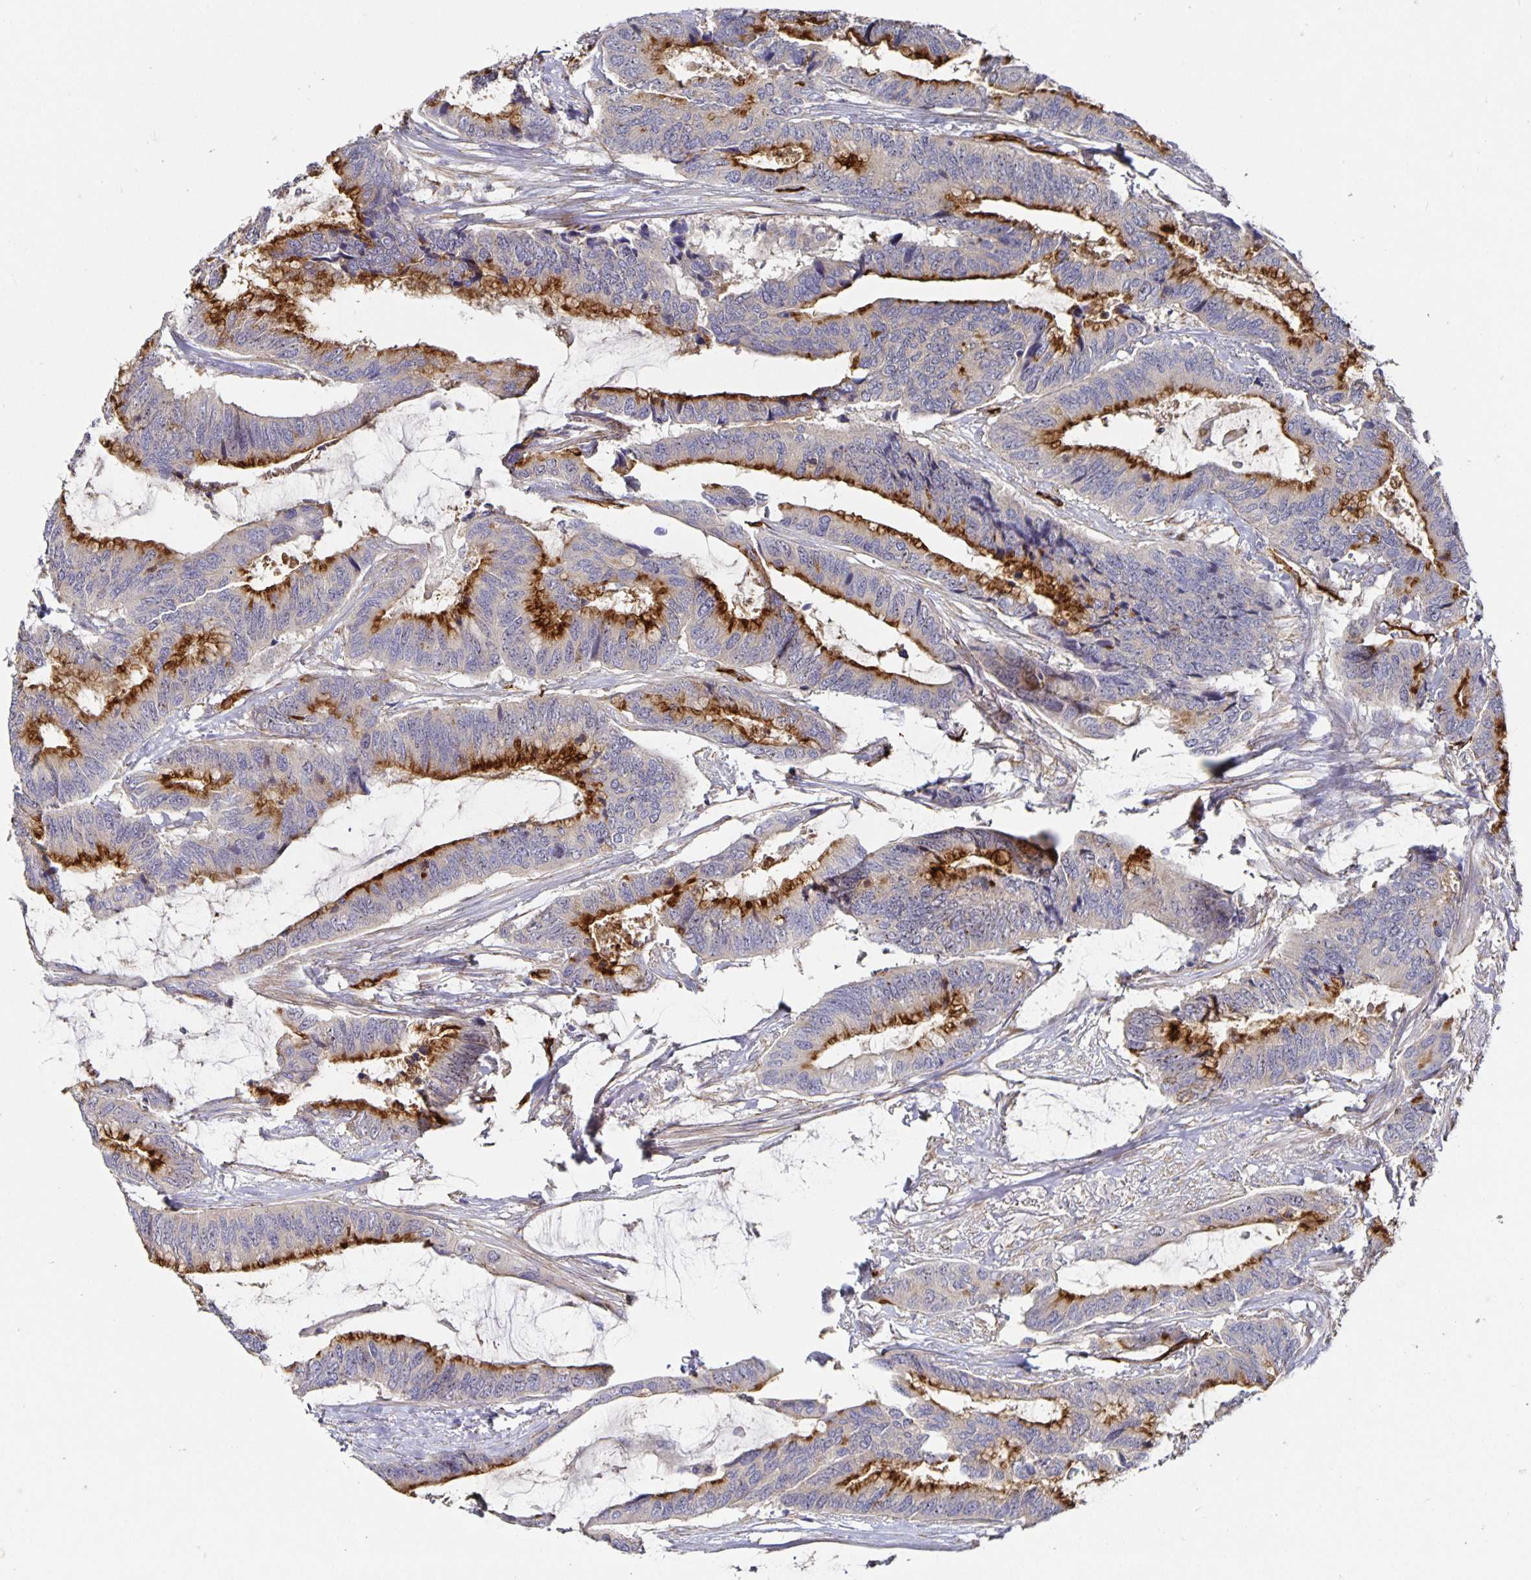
{"staining": {"intensity": "moderate", "quantity": "25%-75%", "location": "cytoplasmic/membranous"}, "tissue": "colorectal cancer", "cell_type": "Tumor cells", "image_type": "cancer", "snomed": [{"axis": "morphology", "description": "Adenocarcinoma, NOS"}, {"axis": "topography", "description": "Rectum"}], "caption": "Colorectal adenocarcinoma stained with DAB (3,3'-diaminobenzidine) immunohistochemistry (IHC) shows medium levels of moderate cytoplasmic/membranous staining in approximately 25%-75% of tumor cells.", "gene": "PODXL", "patient": {"sex": "female", "age": 59}}